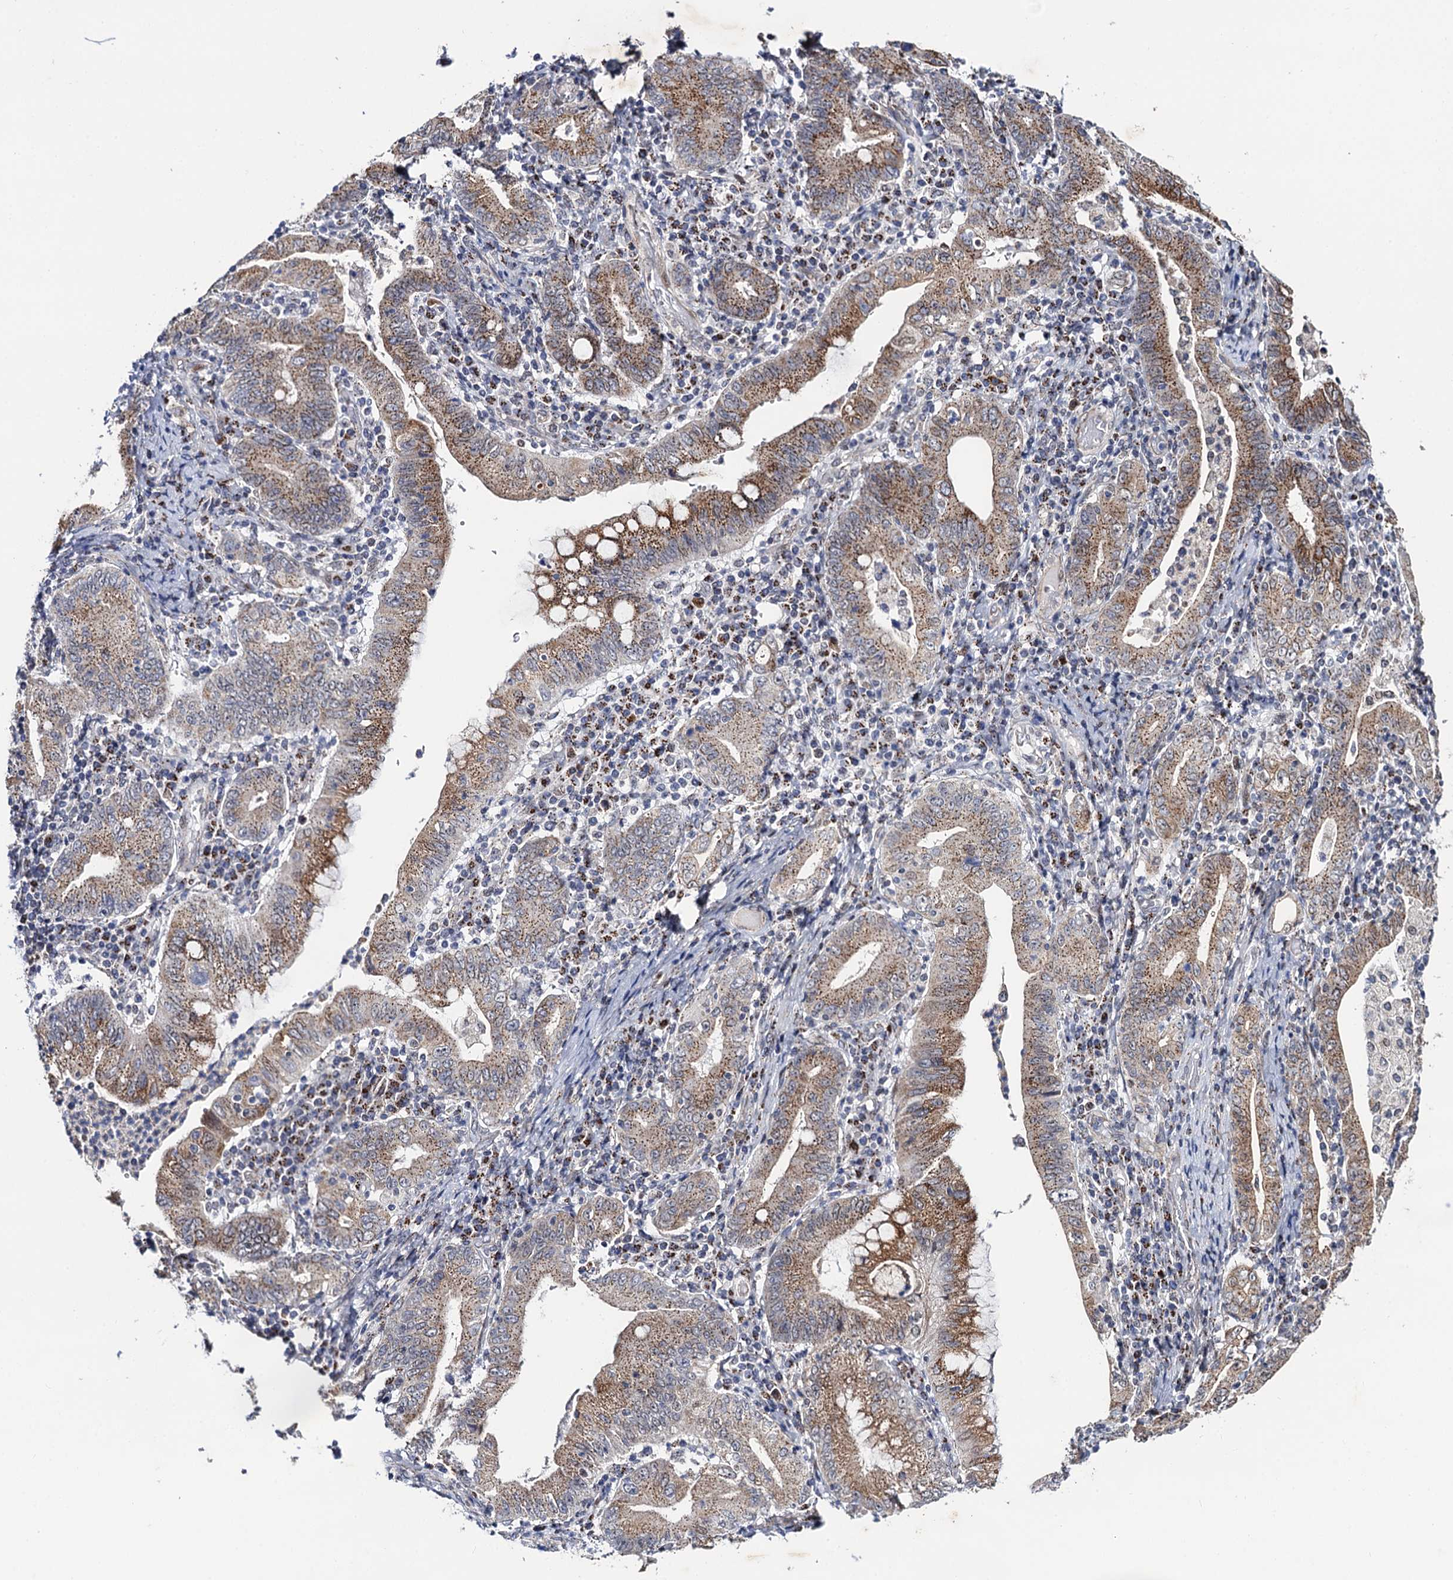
{"staining": {"intensity": "moderate", "quantity": ">75%", "location": "cytoplasmic/membranous"}, "tissue": "stomach cancer", "cell_type": "Tumor cells", "image_type": "cancer", "snomed": [{"axis": "morphology", "description": "Normal tissue, NOS"}, {"axis": "morphology", "description": "Adenocarcinoma, NOS"}, {"axis": "topography", "description": "Esophagus"}, {"axis": "topography", "description": "Stomach, upper"}, {"axis": "topography", "description": "Peripheral nerve tissue"}], "caption": "About >75% of tumor cells in stomach cancer display moderate cytoplasmic/membranous protein staining as visualized by brown immunohistochemical staining.", "gene": "THAP2", "patient": {"sex": "male", "age": 62}}